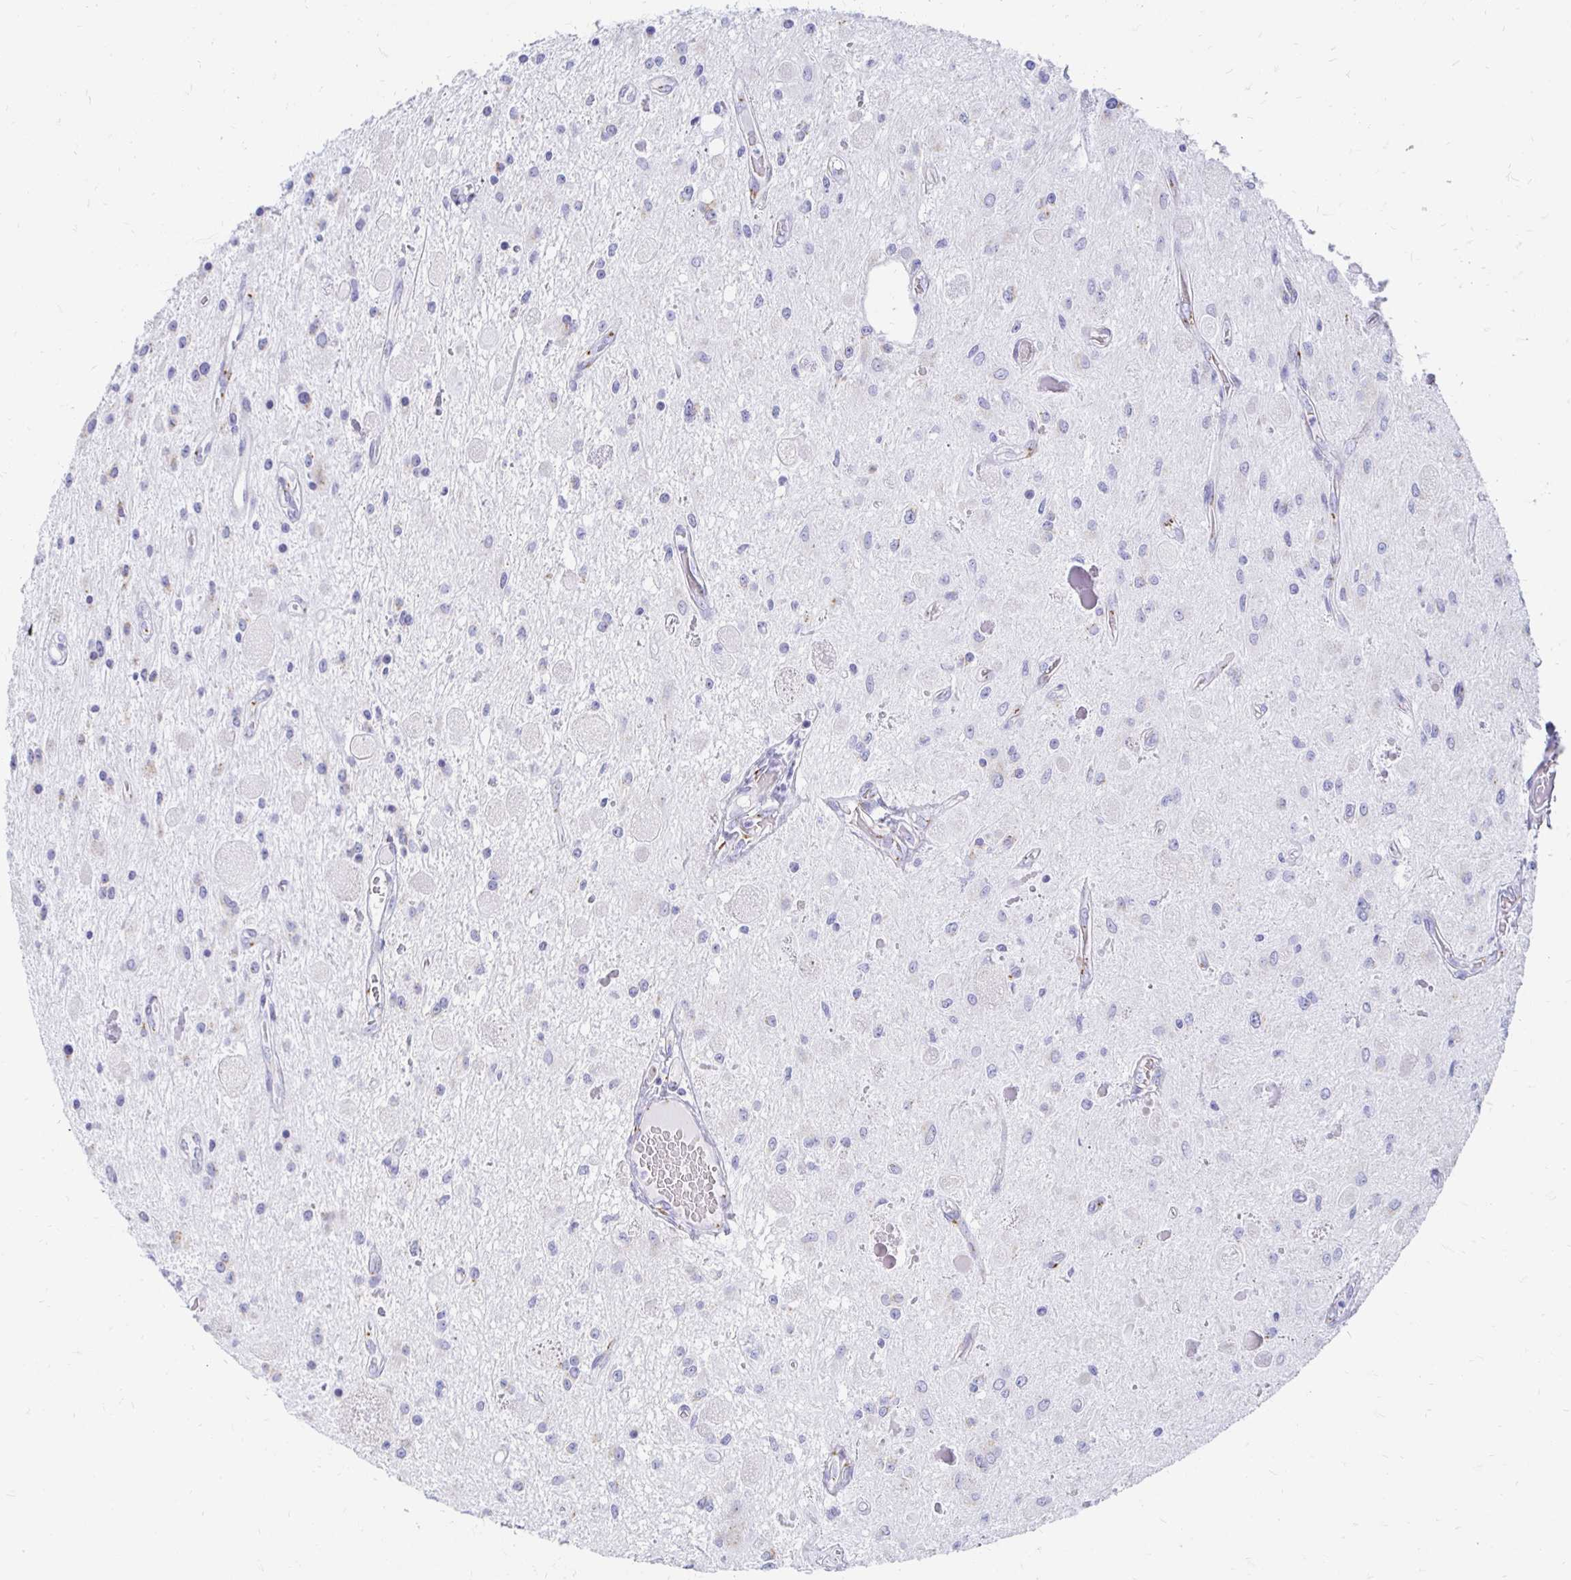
{"staining": {"intensity": "negative", "quantity": "none", "location": "none"}, "tissue": "glioma", "cell_type": "Tumor cells", "image_type": "cancer", "snomed": [{"axis": "morphology", "description": "Glioma, malignant, Low grade"}, {"axis": "topography", "description": "Cerebellum"}], "caption": "A high-resolution histopathology image shows immunohistochemistry staining of low-grade glioma (malignant), which exhibits no significant expression in tumor cells.", "gene": "PAGE4", "patient": {"sex": "female", "age": 14}}